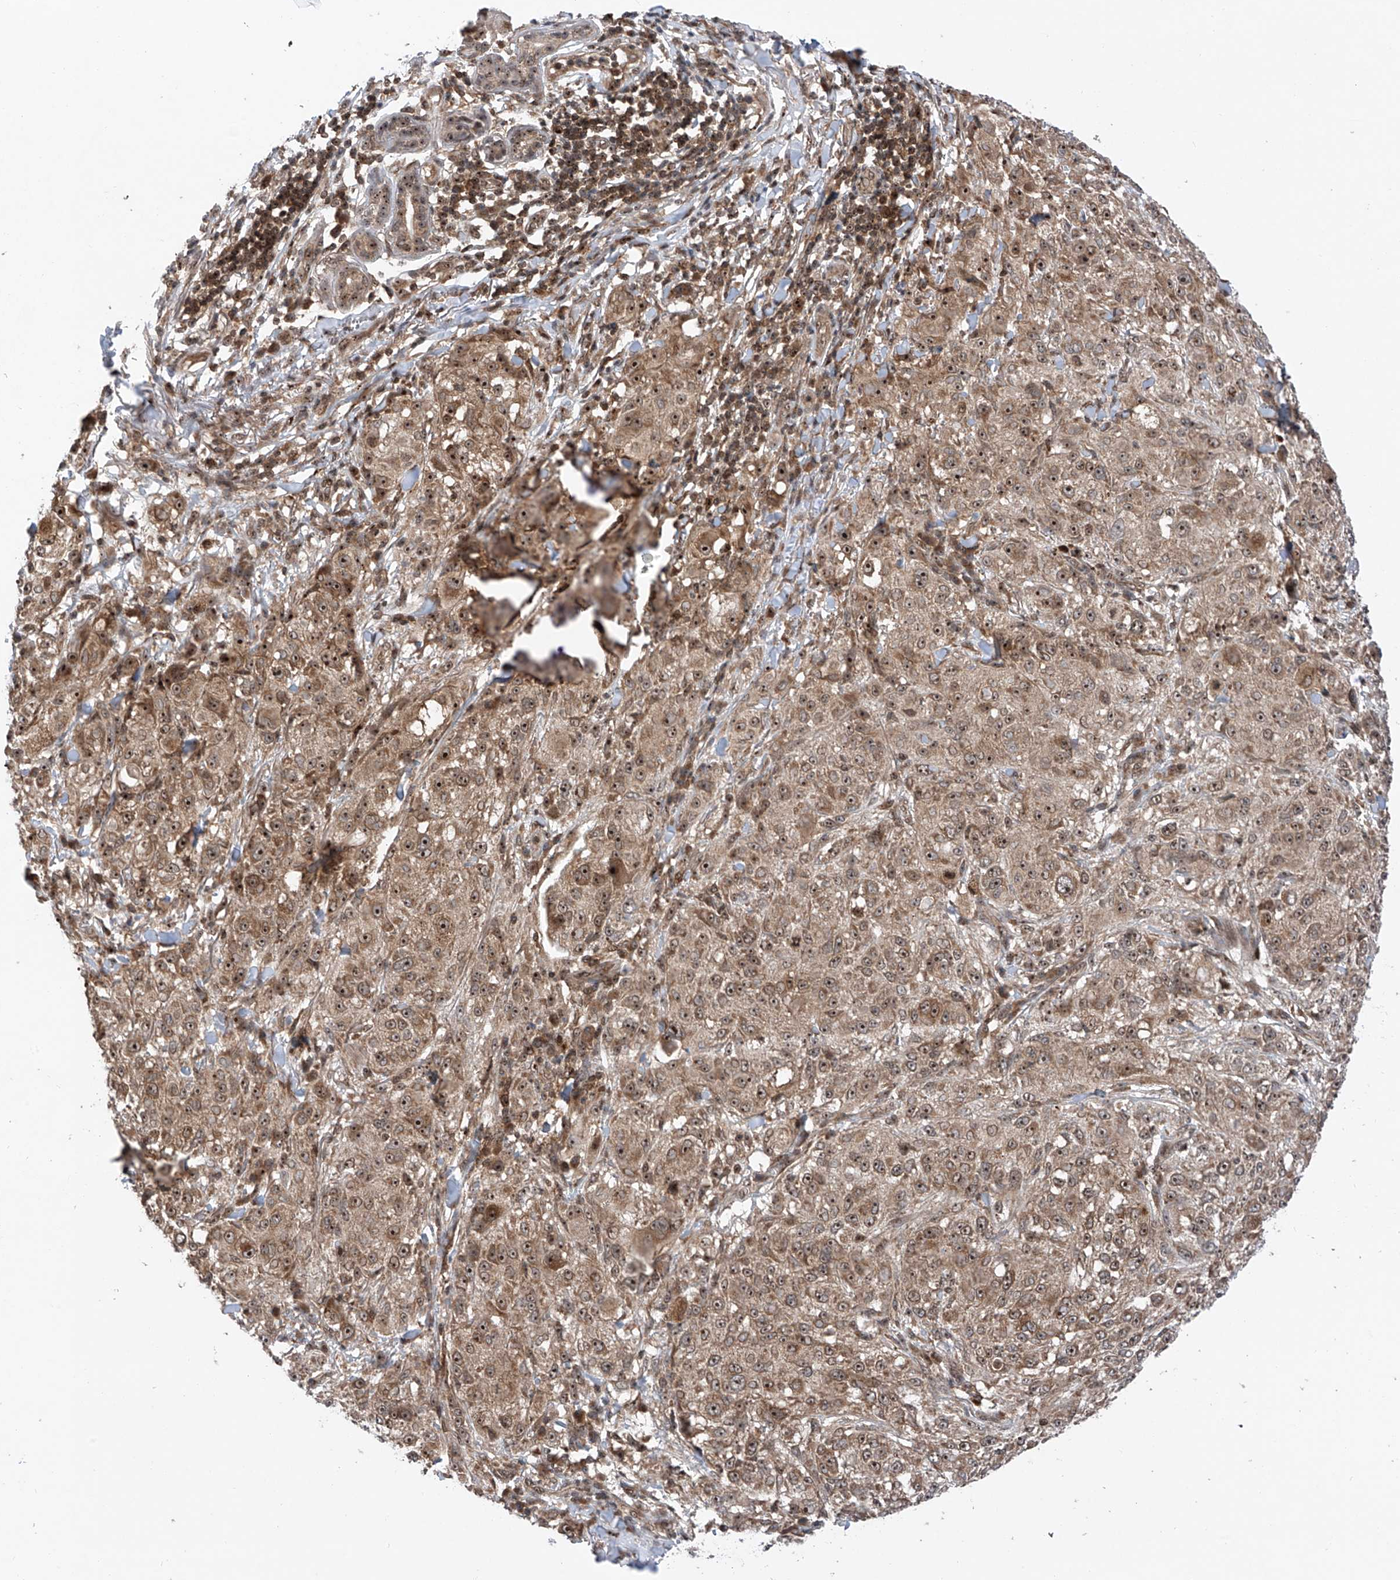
{"staining": {"intensity": "moderate", "quantity": ">75%", "location": "cytoplasmic/membranous,nuclear"}, "tissue": "melanoma", "cell_type": "Tumor cells", "image_type": "cancer", "snomed": [{"axis": "morphology", "description": "Necrosis, NOS"}, {"axis": "morphology", "description": "Malignant melanoma, NOS"}, {"axis": "topography", "description": "Skin"}], "caption": "Brown immunohistochemical staining in human malignant melanoma displays moderate cytoplasmic/membranous and nuclear staining in approximately >75% of tumor cells.", "gene": "C1orf131", "patient": {"sex": "female", "age": 87}}